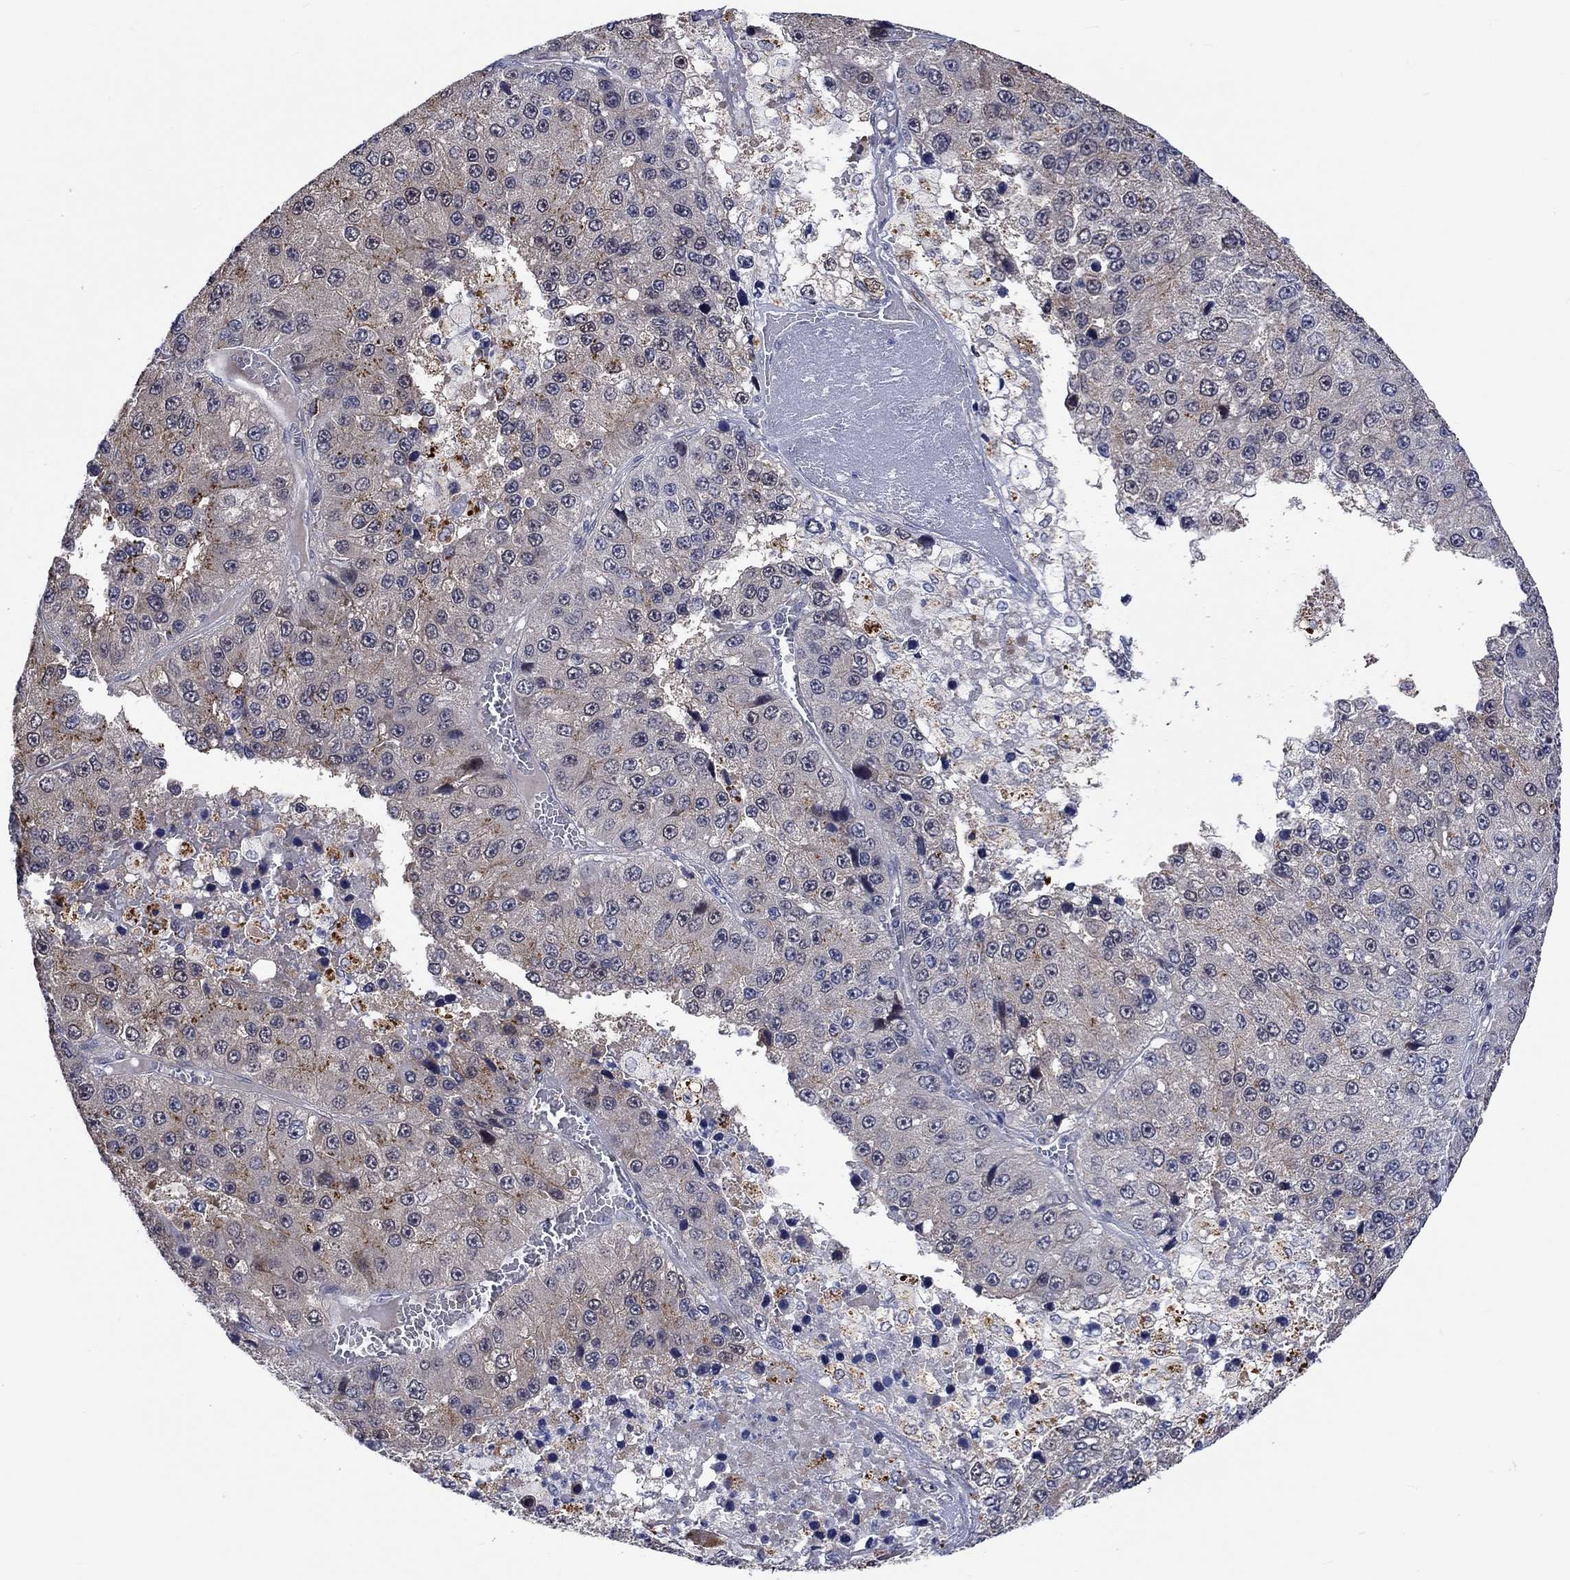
{"staining": {"intensity": "negative", "quantity": "none", "location": "none"}, "tissue": "liver cancer", "cell_type": "Tumor cells", "image_type": "cancer", "snomed": [{"axis": "morphology", "description": "Carcinoma, Hepatocellular, NOS"}, {"axis": "topography", "description": "Liver"}], "caption": "Photomicrograph shows no protein expression in tumor cells of liver hepatocellular carcinoma tissue.", "gene": "E2F8", "patient": {"sex": "female", "age": 73}}